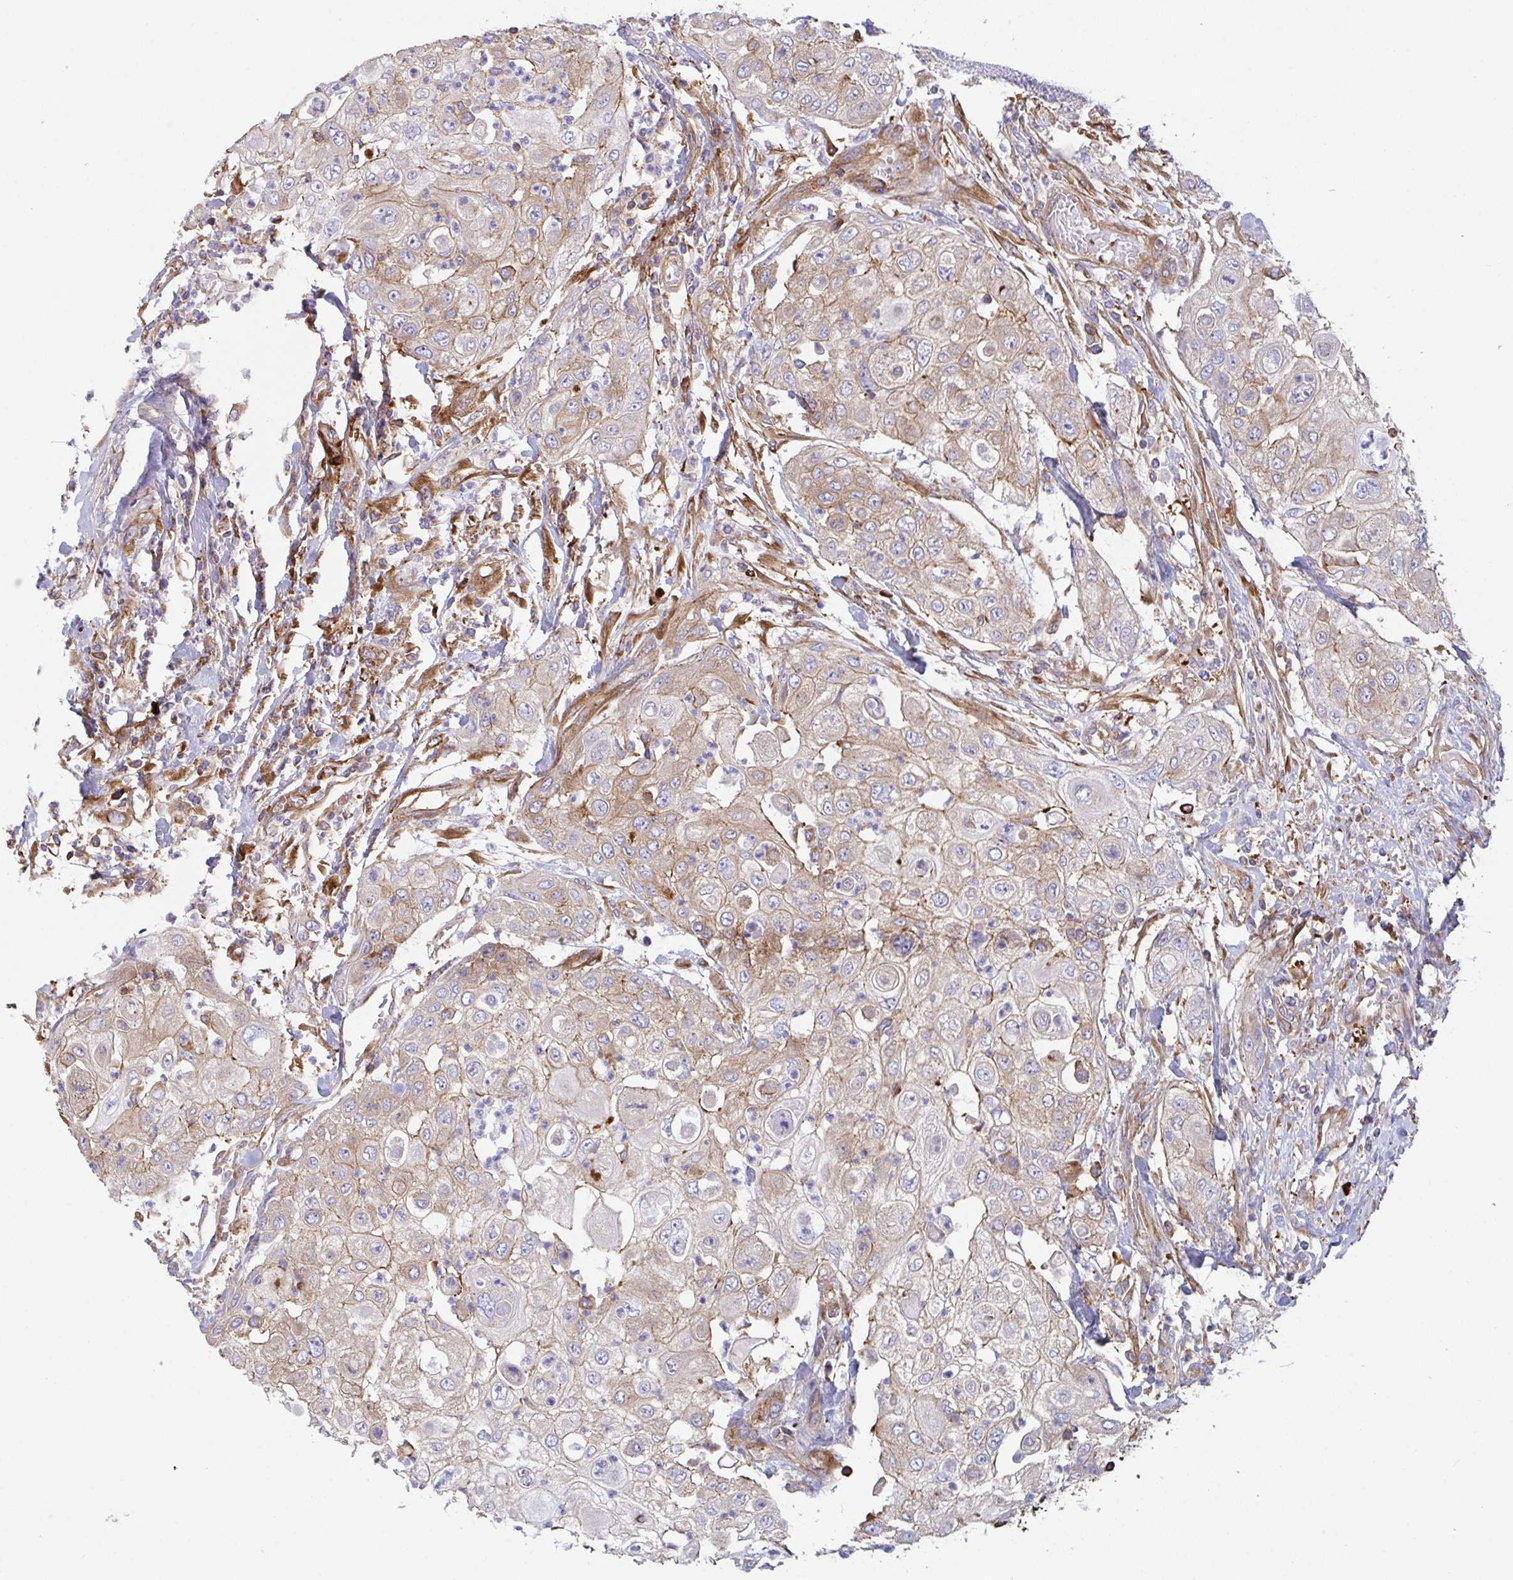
{"staining": {"intensity": "weak", "quantity": "25%-75%", "location": "cytoplasmic/membranous"}, "tissue": "urothelial cancer", "cell_type": "Tumor cells", "image_type": "cancer", "snomed": [{"axis": "morphology", "description": "Urothelial carcinoma, High grade"}, {"axis": "topography", "description": "Urinary bladder"}], "caption": "Immunohistochemistry (IHC) photomicrograph of neoplastic tissue: human high-grade urothelial carcinoma stained using immunohistochemistry exhibits low levels of weak protein expression localized specifically in the cytoplasmic/membranous of tumor cells, appearing as a cytoplasmic/membranous brown color.", "gene": "YARS2", "patient": {"sex": "female", "age": 79}}